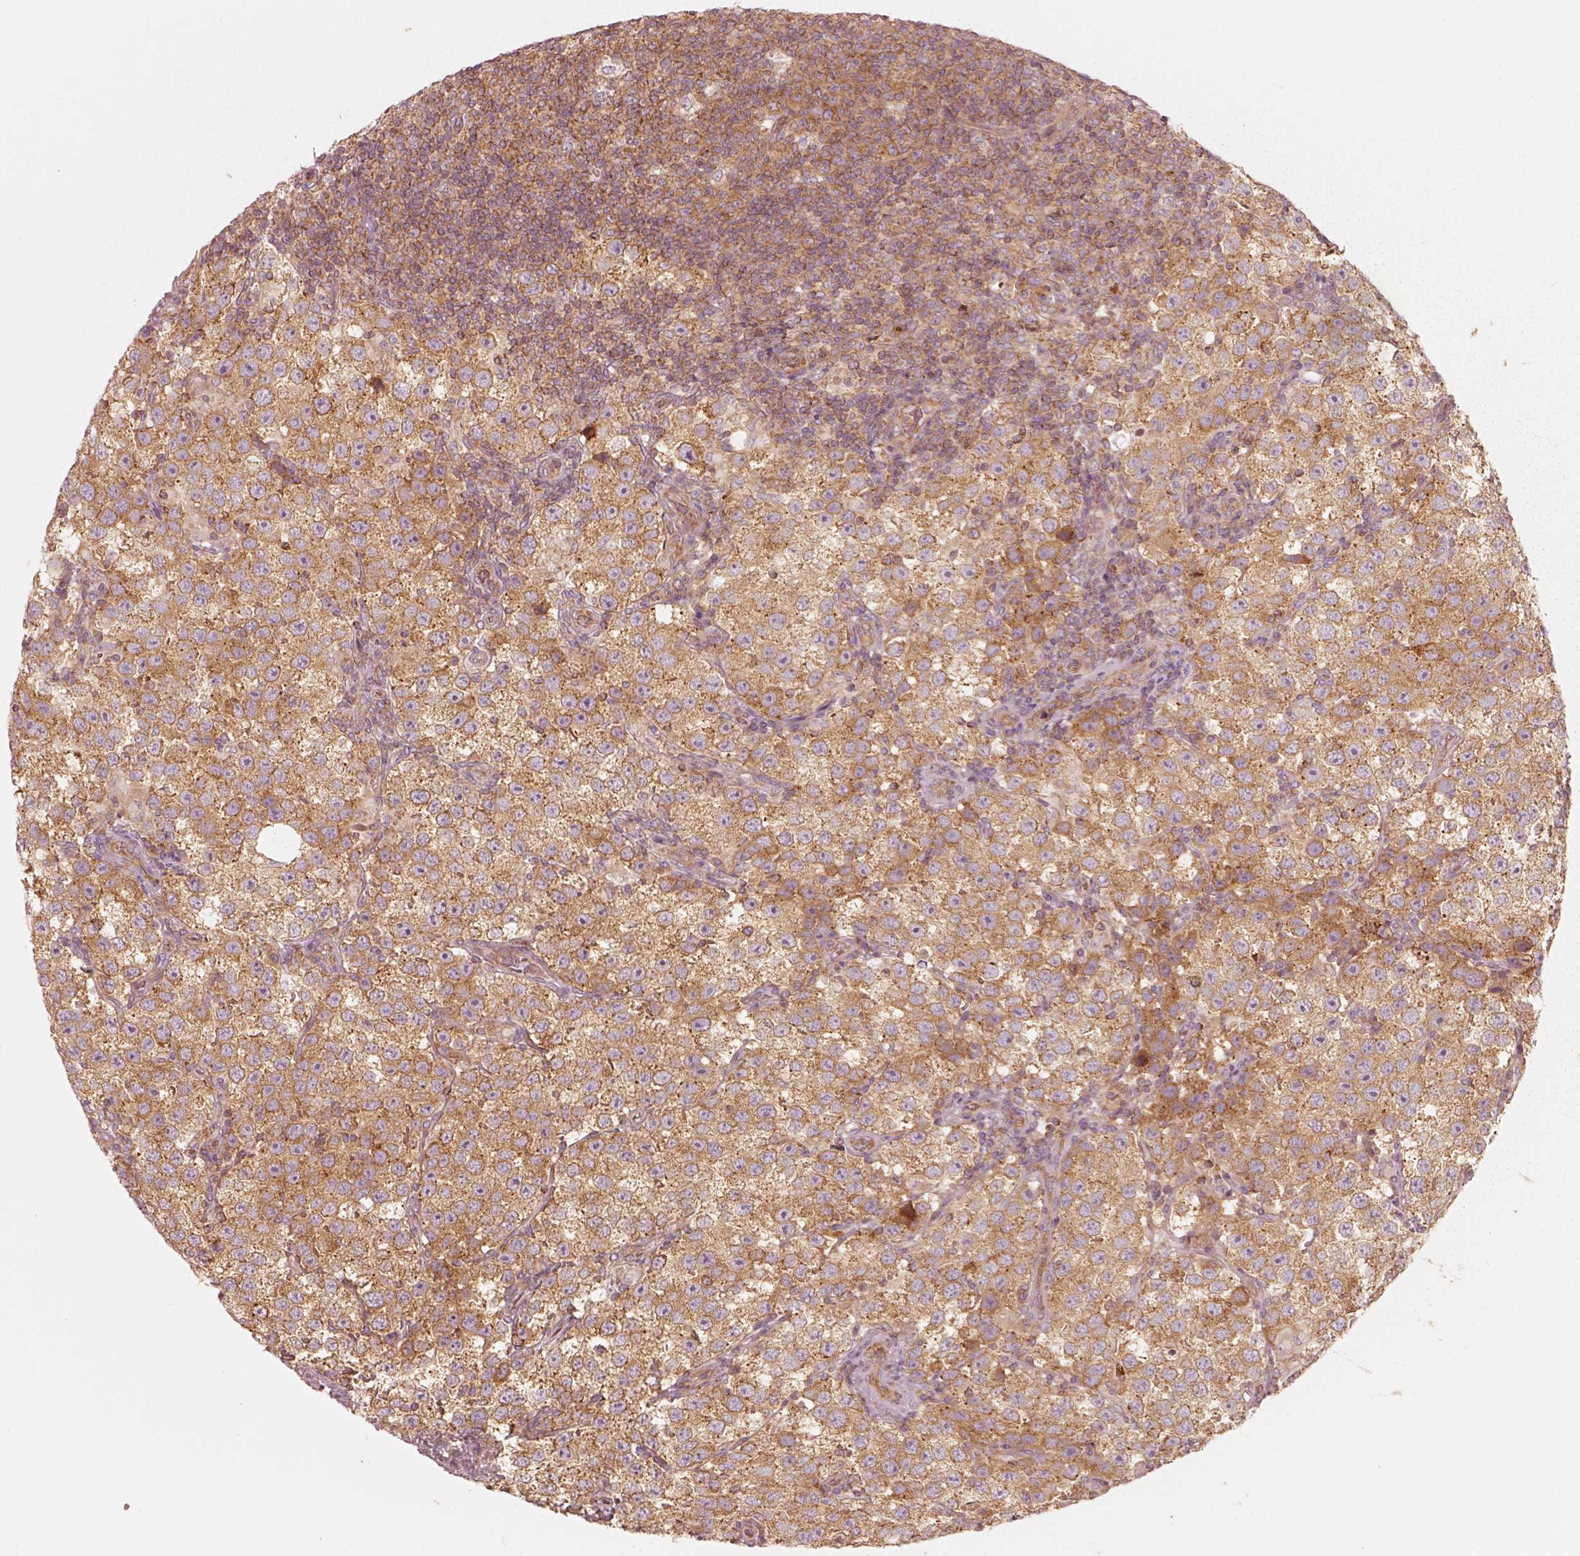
{"staining": {"intensity": "strong", "quantity": "<25%", "location": "cytoplasmic/membranous"}, "tissue": "testis cancer", "cell_type": "Tumor cells", "image_type": "cancer", "snomed": [{"axis": "morphology", "description": "Seminoma, NOS"}, {"axis": "topography", "description": "Testis"}], "caption": "A medium amount of strong cytoplasmic/membranous staining is appreciated in approximately <25% of tumor cells in testis cancer (seminoma) tissue.", "gene": "CNOT2", "patient": {"sex": "male", "age": 37}}